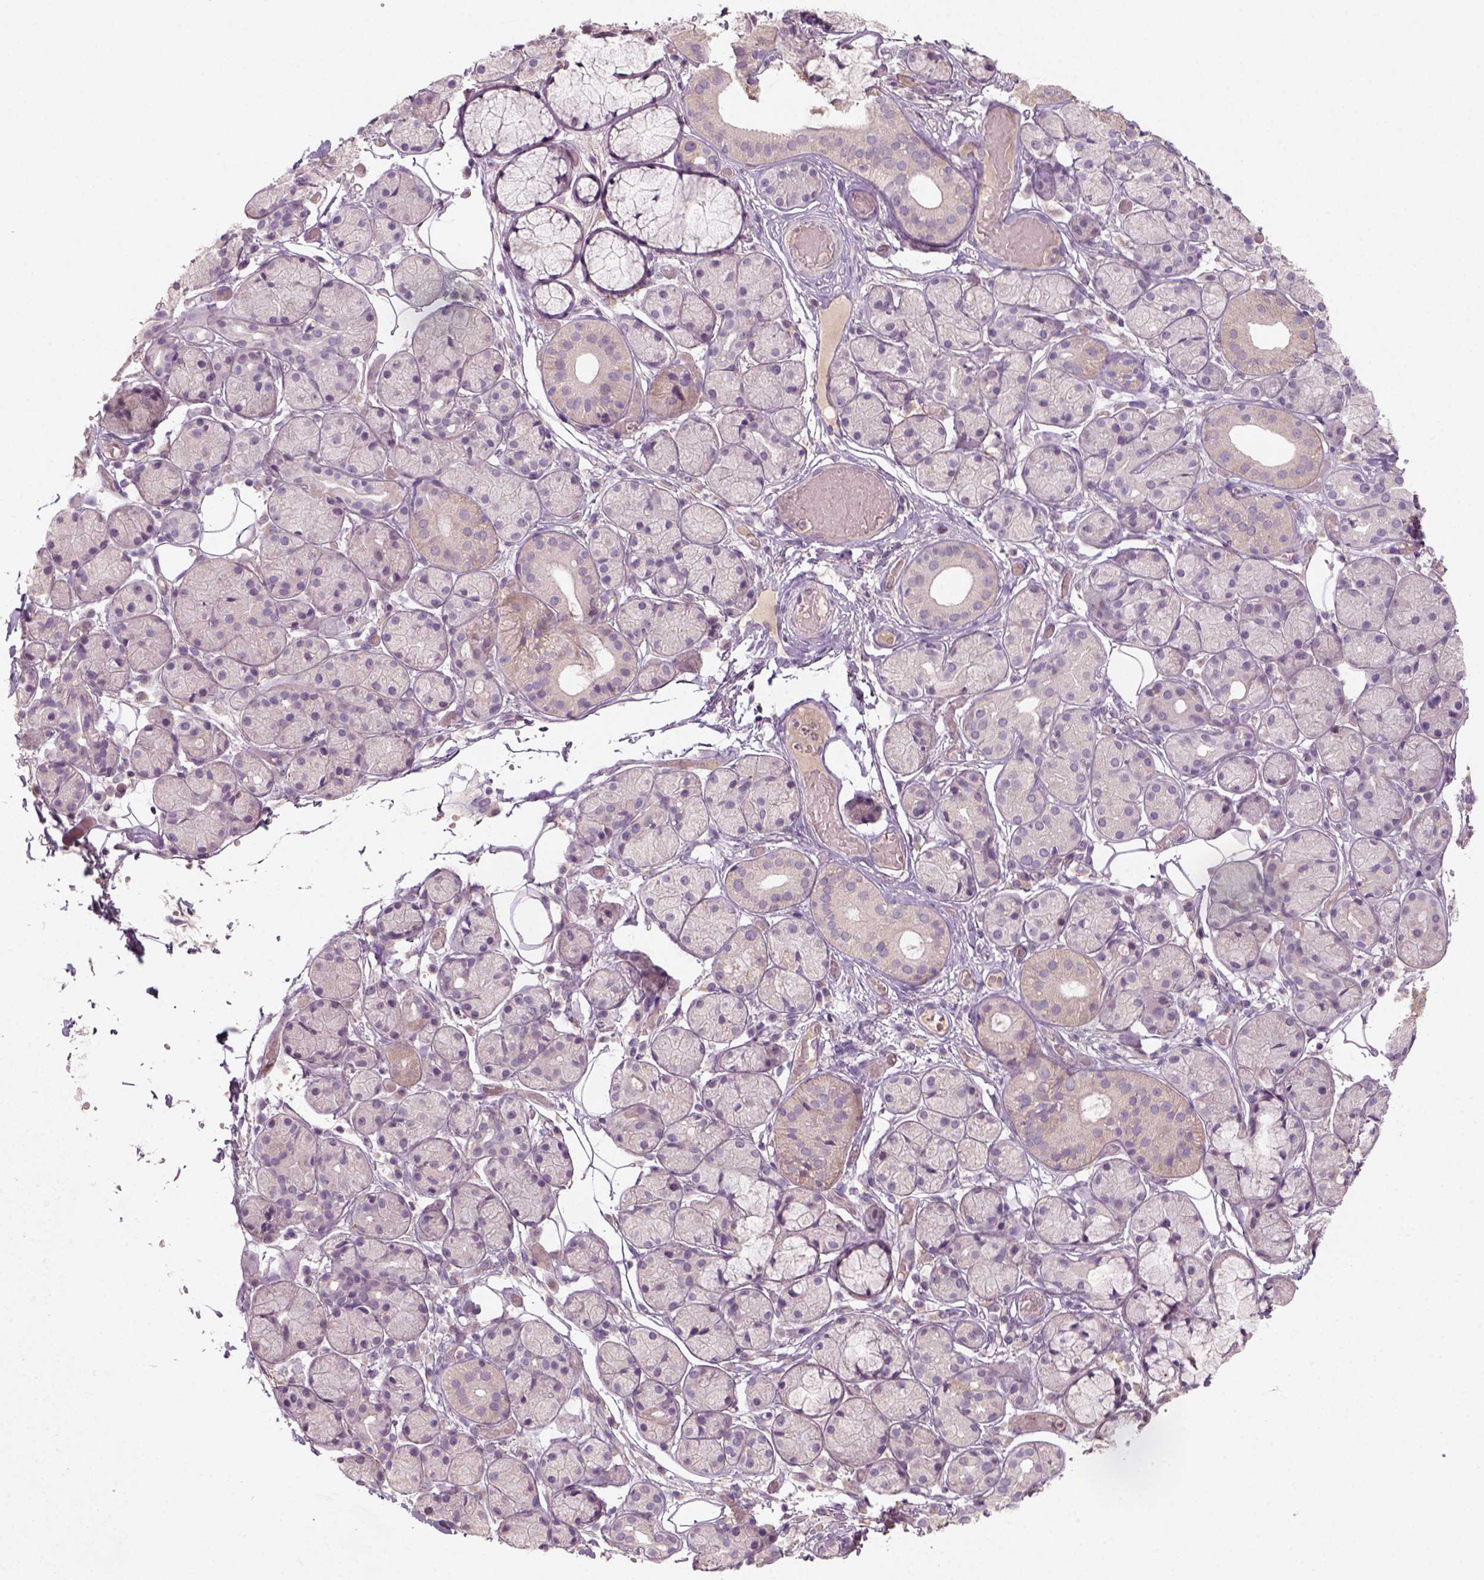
{"staining": {"intensity": "weak", "quantity": "<25%", "location": "cytoplasmic/membranous"}, "tissue": "salivary gland", "cell_type": "Glandular cells", "image_type": "normal", "snomed": [{"axis": "morphology", "description": "Normal tissue, NOS"}, {"axis": "topography", "description": "Salivary gland"}, {"axis": "topography", "description": "Peripheral nerve tissue"}], "caption": "A high-resolution histopathology image shows immunohistochemistry (IHC) staining of normal salivary gland, which demonstrates no significant staining in glandular cells.", "gene": "AQP9", "patient": {"sex": "male", "age": 71}}